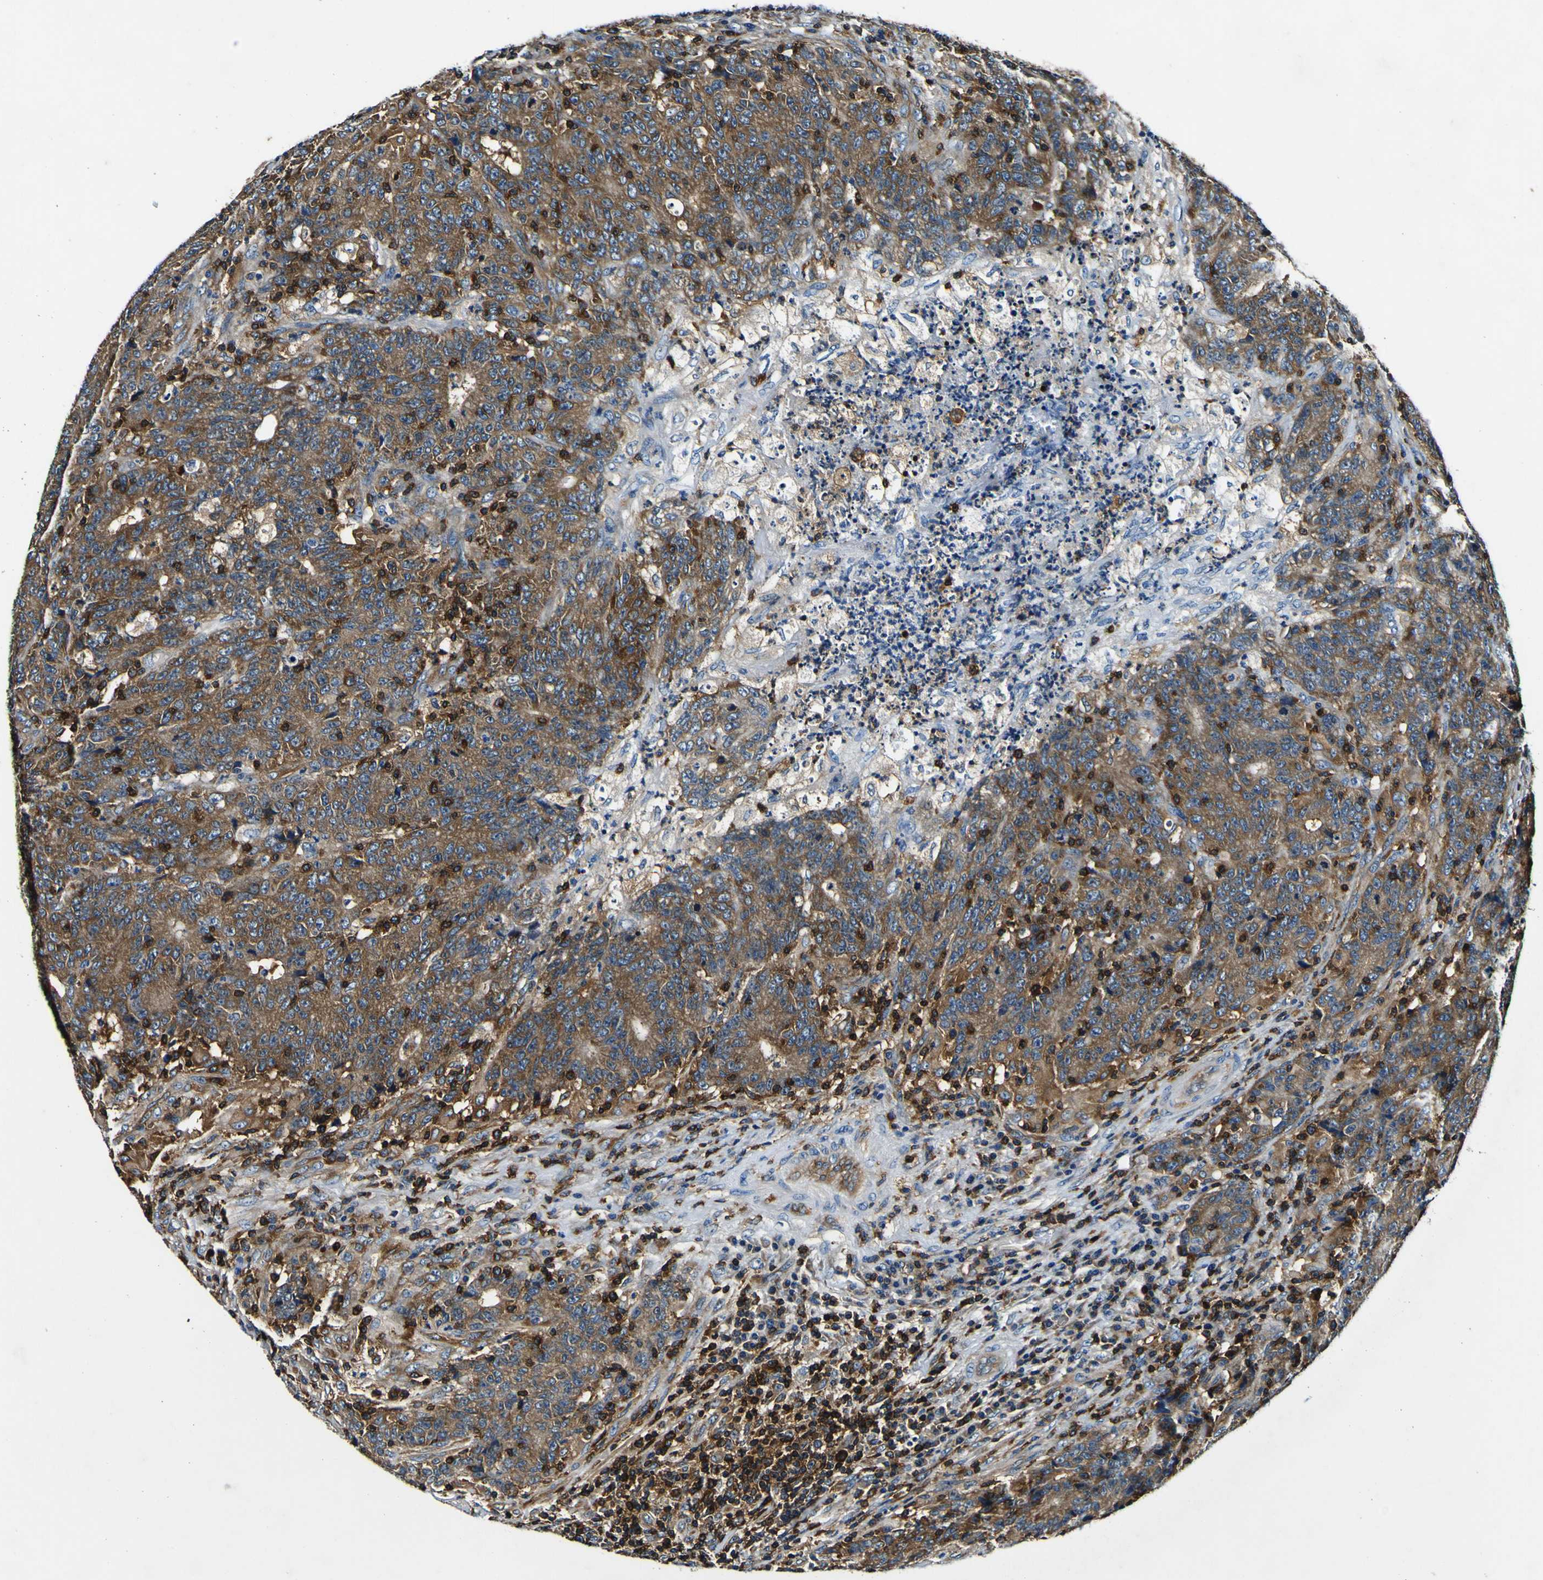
{"staining": {"intensity": "moderate", "quantity": ">75%", "location": "cytoplasmic/membranous"}, "tissue": "colorectal cancer", "cell_type": "Tumor cells", "image_type": "cancer", "snomed": [{"axis": "morphology", "description": "Normal tissue, NOS"}, {"axis": "morphology", "description": "Adenocarcinoma, NOS"}, {"axis": "topography", "description": "Colon"}], "caption": "A histopathology image of adenocarcinoma (colorectal) stained for a protein exhibits moderate cytoplasmic/membranous brown staining in tumor cells.", "gene": "RHOT2", "patient": {"sex": "female", "age": 75}}